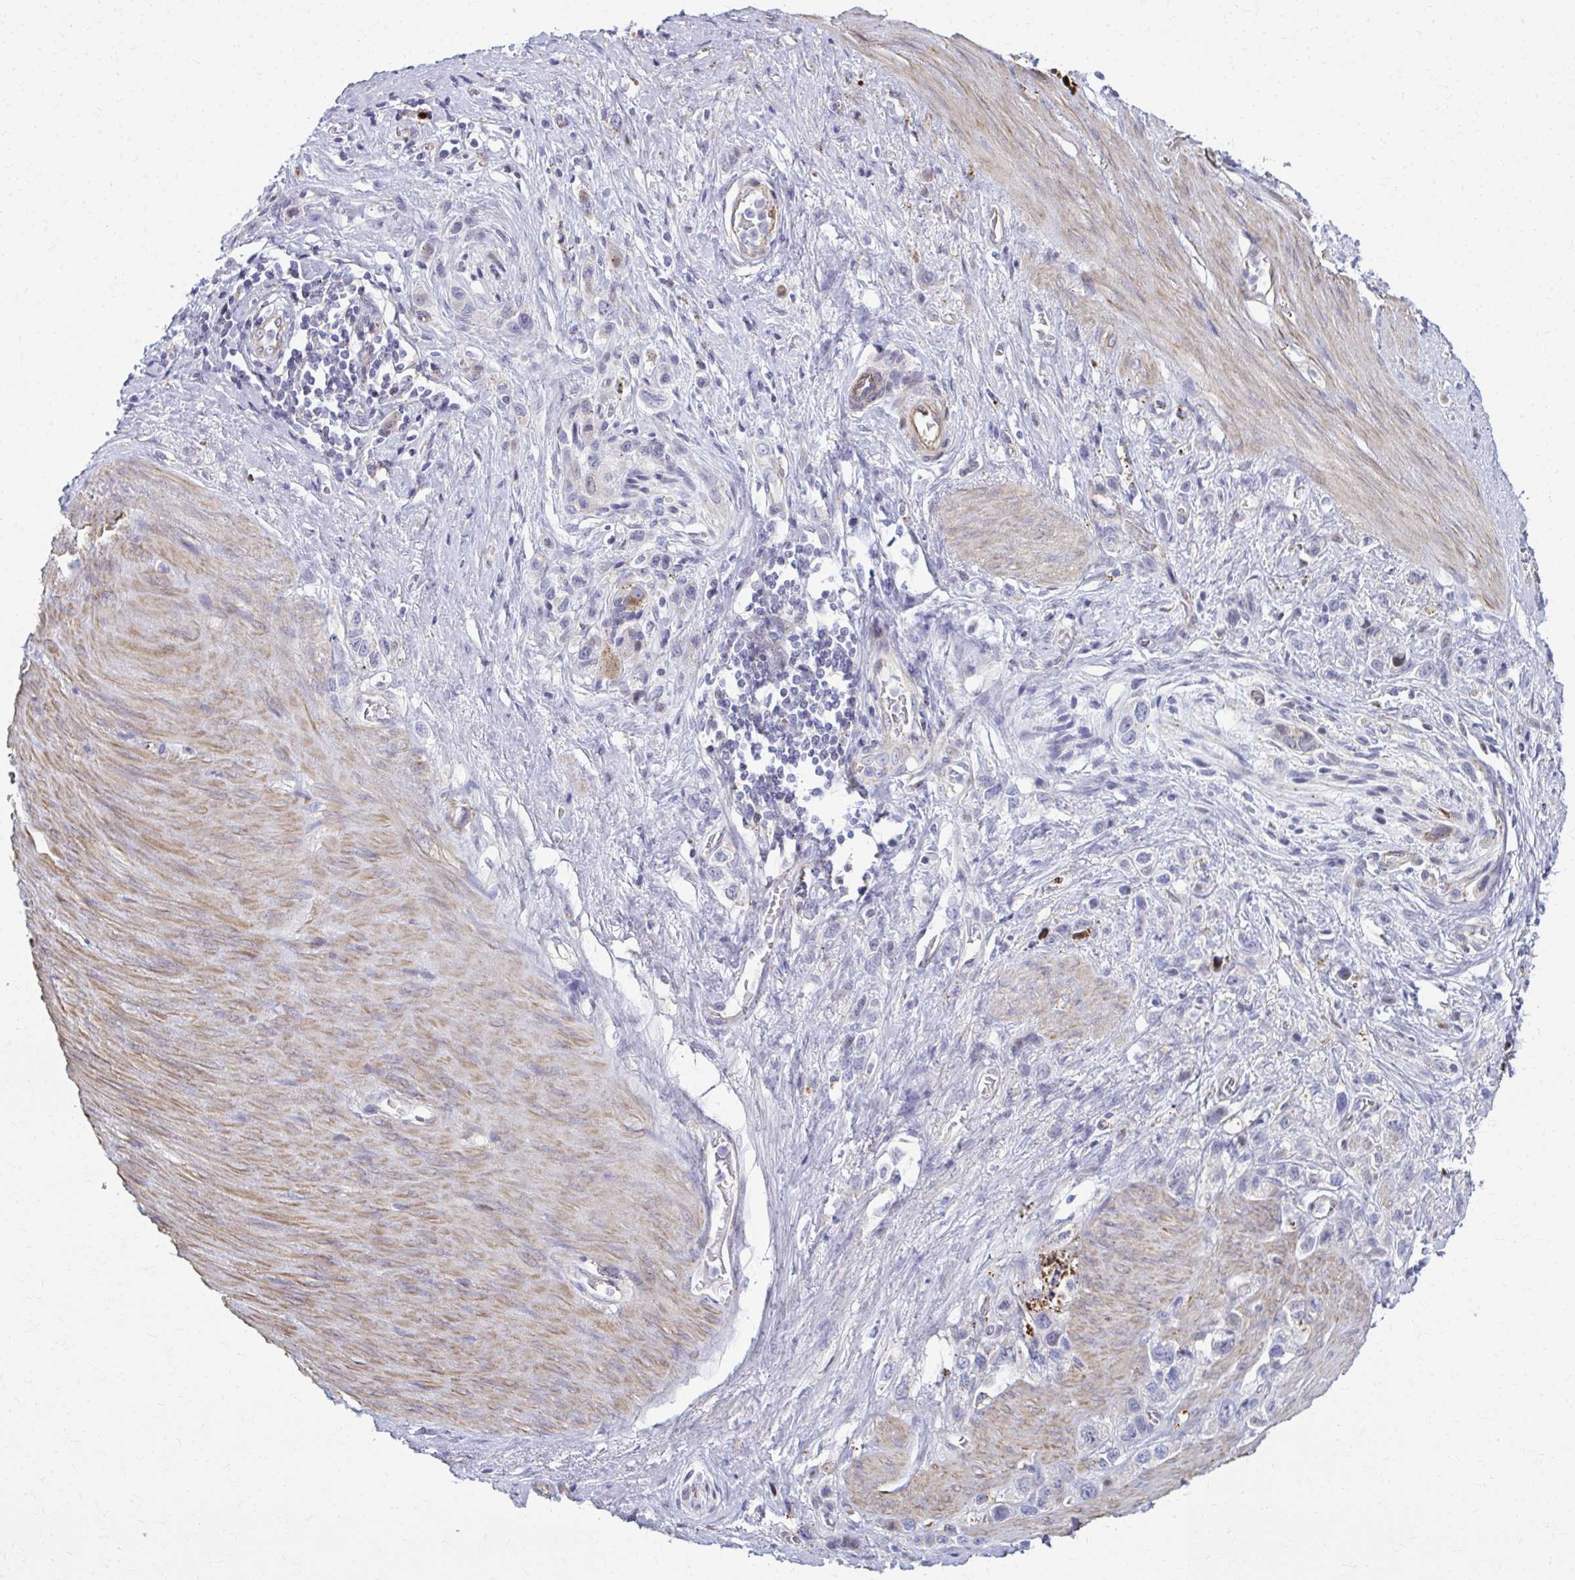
{"staining": {"intensity": "negative", "quantity": "none", "location": "none"}, "tissue": "stomach cancer", "cell_type": "Tumor cells", "image_type": "cancer", "snomed": [{"axis": "morphology", "description": "Adenocarcinoma, NOS"}, {"axis": "topography", "description": "Stomach"}], "caption": "Immunohistochemistry of adenocarcinoma (stomach) demonstrates no expression in tumor cells.", "gene": "LRRC4B", "patient": {"sex": "female", "age": 65}}